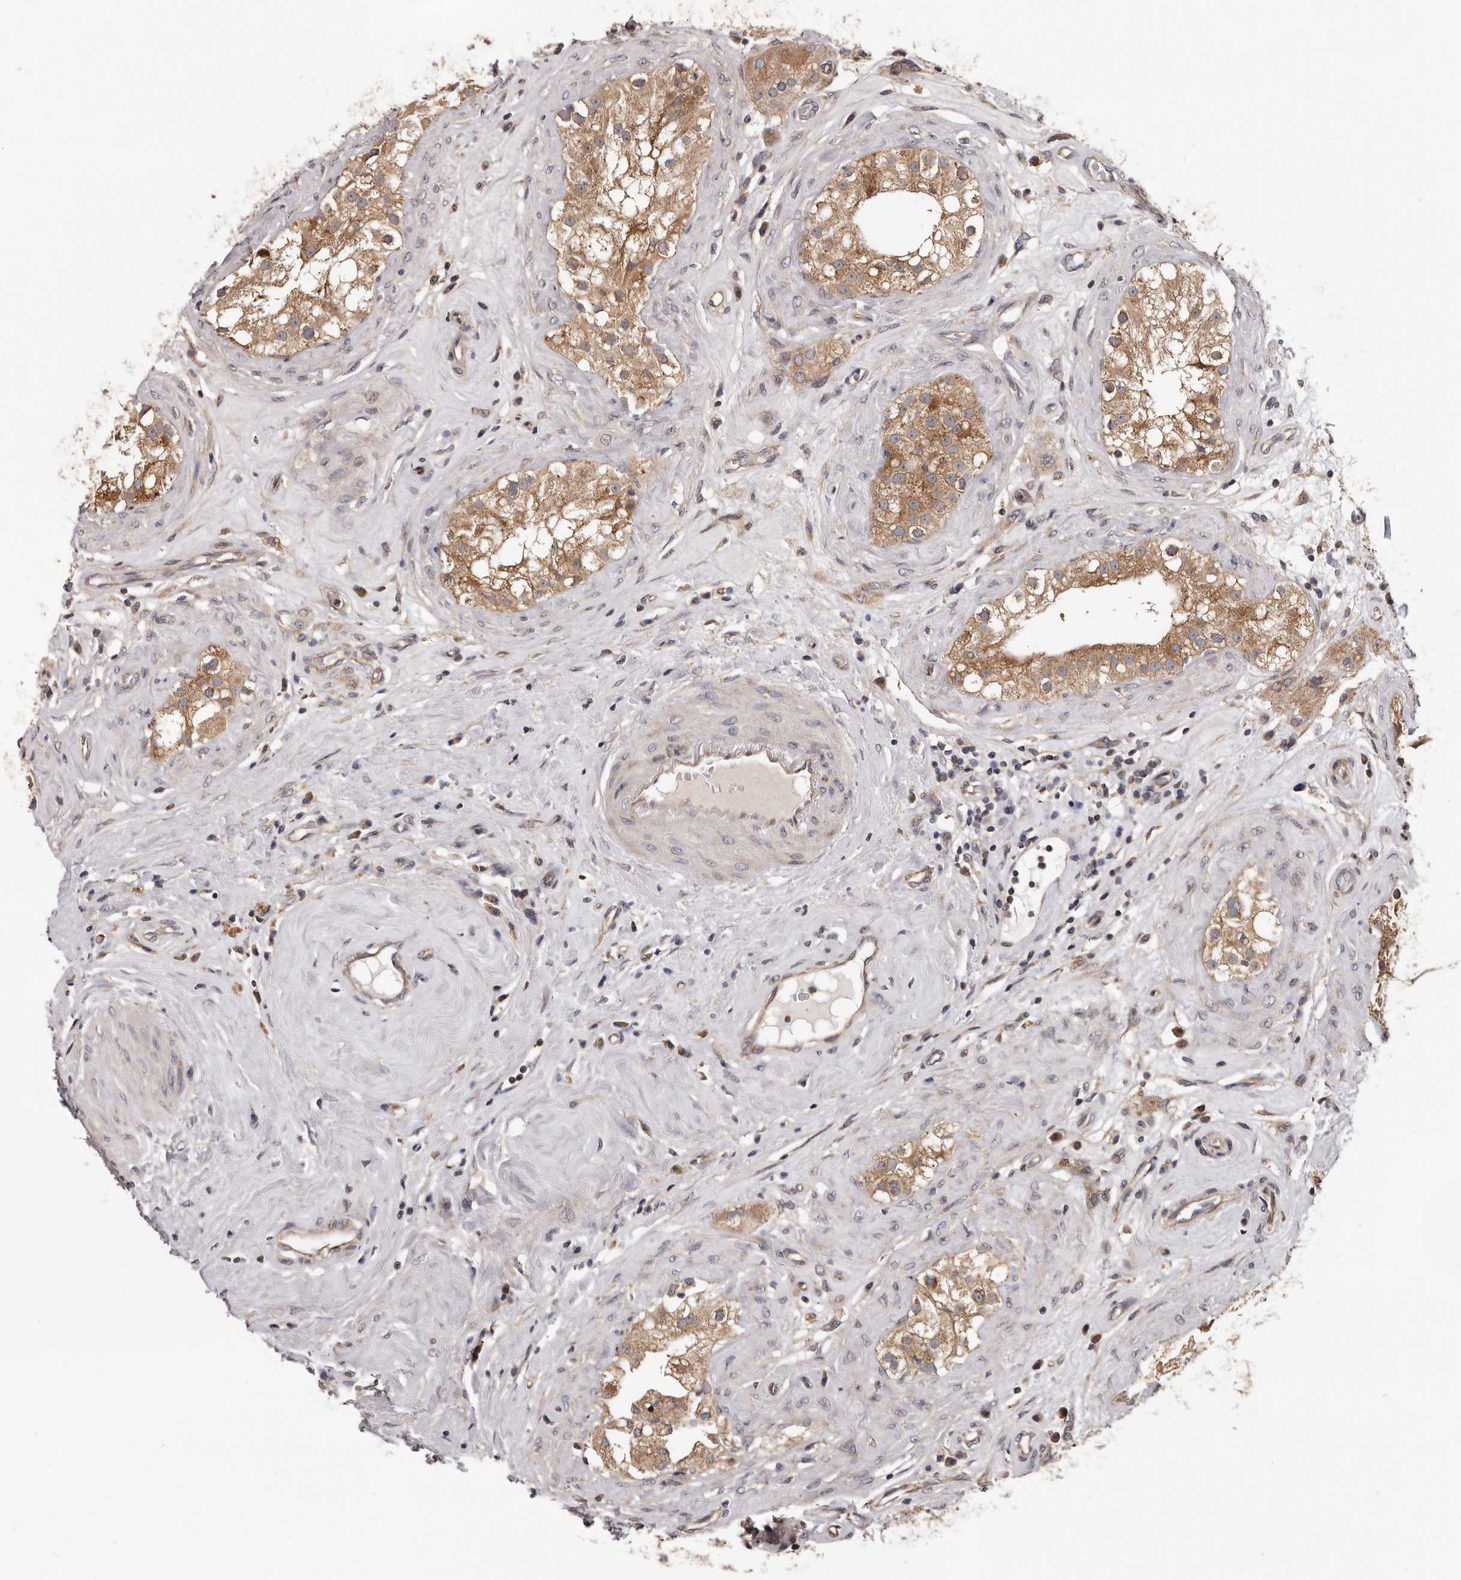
{"staining": {"intensity": "moderate", "quantity": ">75%", "location": "cytoplasmic/membranous"}, "tissue": "testis", "cell_type": "Cells in seminiferous ducts", "image_type": "normal", "snomed": [{"axis": "morphology", "description": "Normal tissue, NOS"}, {"axis": "topography", "description": "Testis"}], "caption": "Approximately >75% of cells in seminiferous ducts in normal human testis show moderate cytoplasmic/membranous protein staining as visualized by brown immunohistochemical staining.", "gene": "VPS37A", "patient": {"sex": "male", "age": 84}}